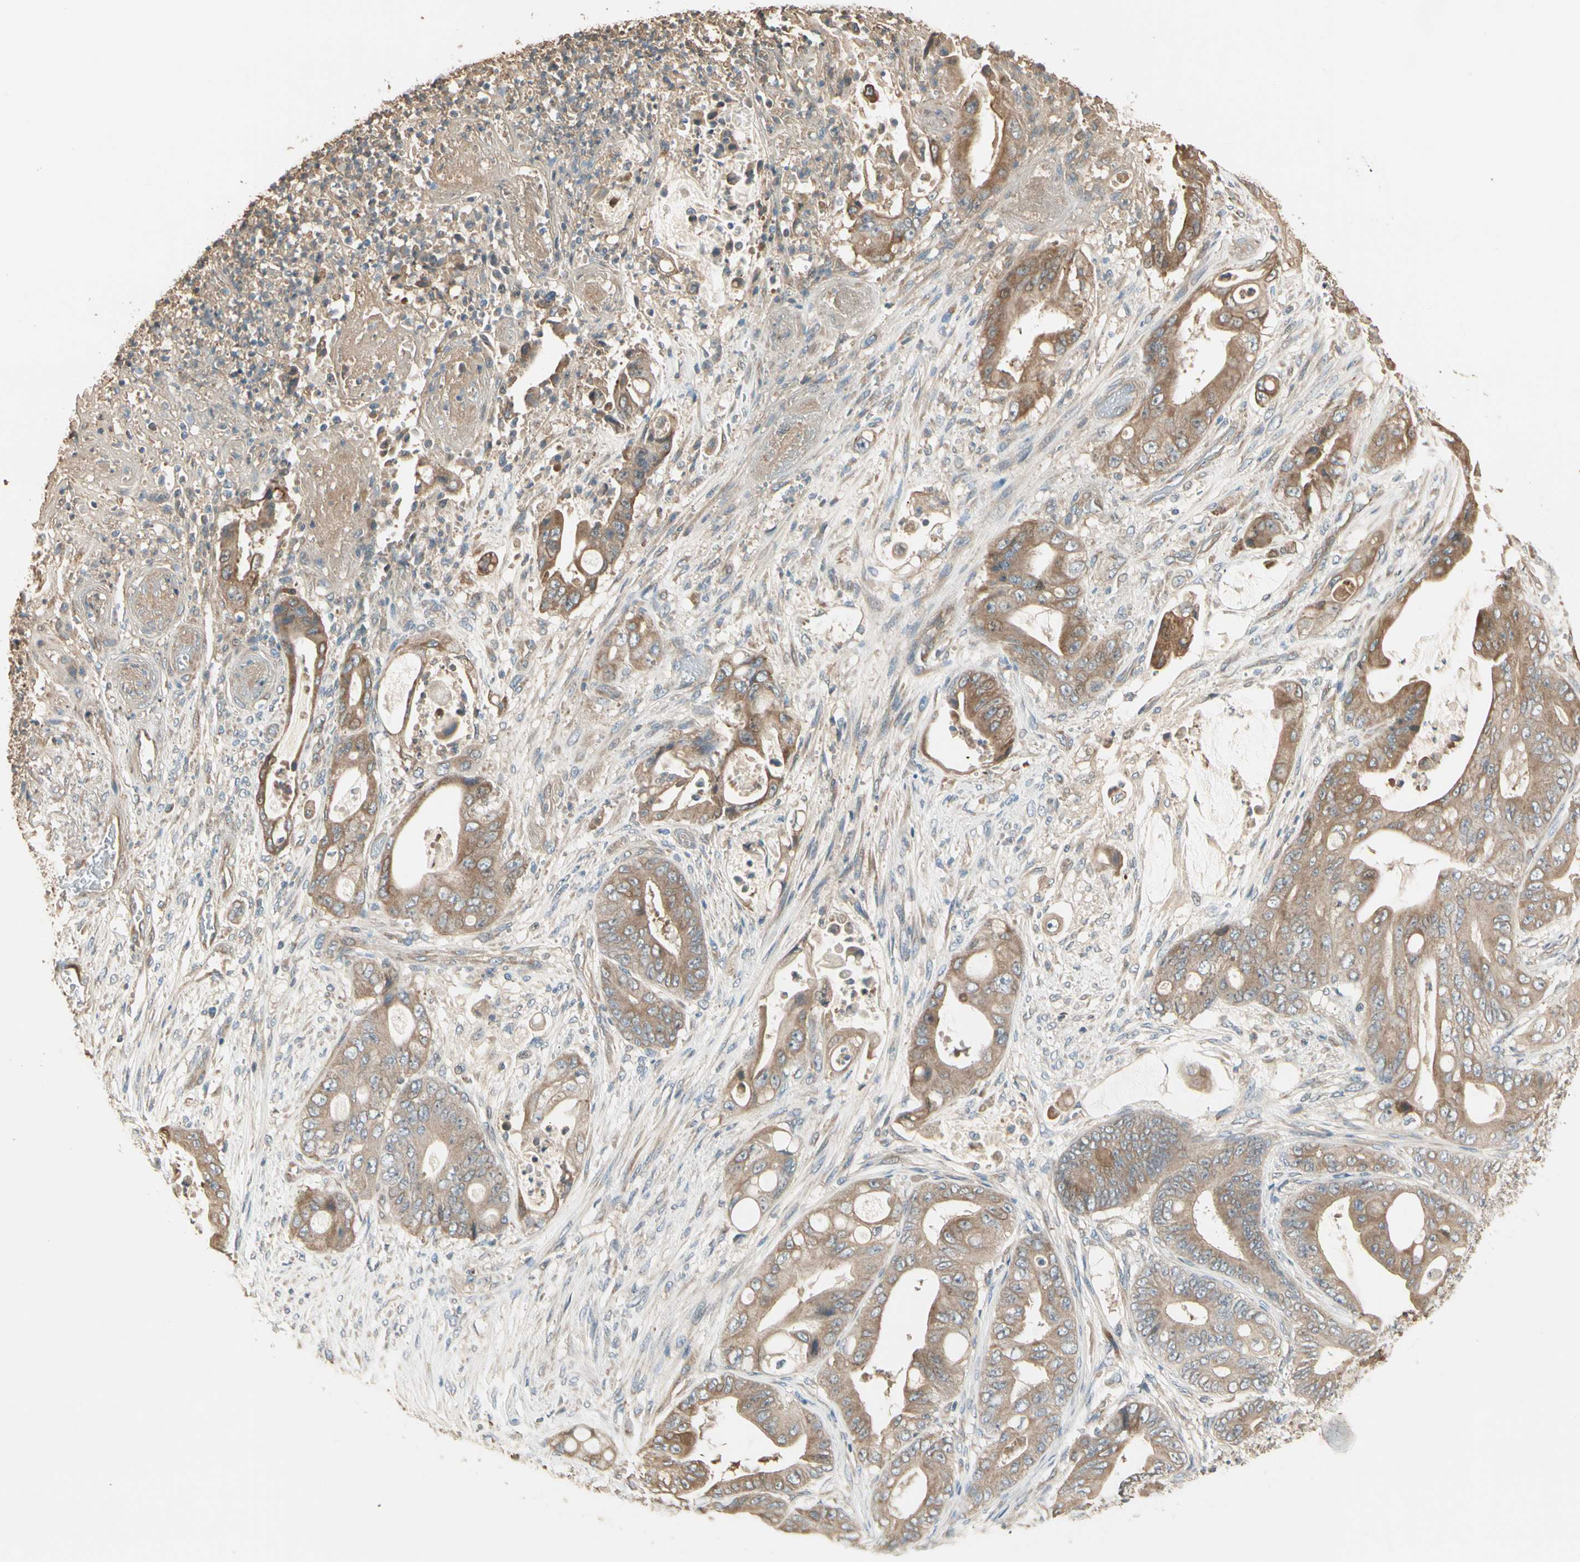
{"staining": {"intensity": "moderate", "quantity": ">75%", "location": "cytoplasmic/membranous"}, "tissue": "stomach cancer", "cell_type": "Tumor cells", "image_type": "cancer", "snomed": [{"axis": "morphology", "description": "Adenocarcinoma, NOS"}, {"axis": "topography", "description": "Stomach"}], "caption": "Tumor cells reveal medium levels of moderate cytoplasmic/membranous positivity in about >75% of cells in human adenocarcinoma (stomach).", "gene": "TNFRSF21", "patient": {"sex": "female", "age": 73}}